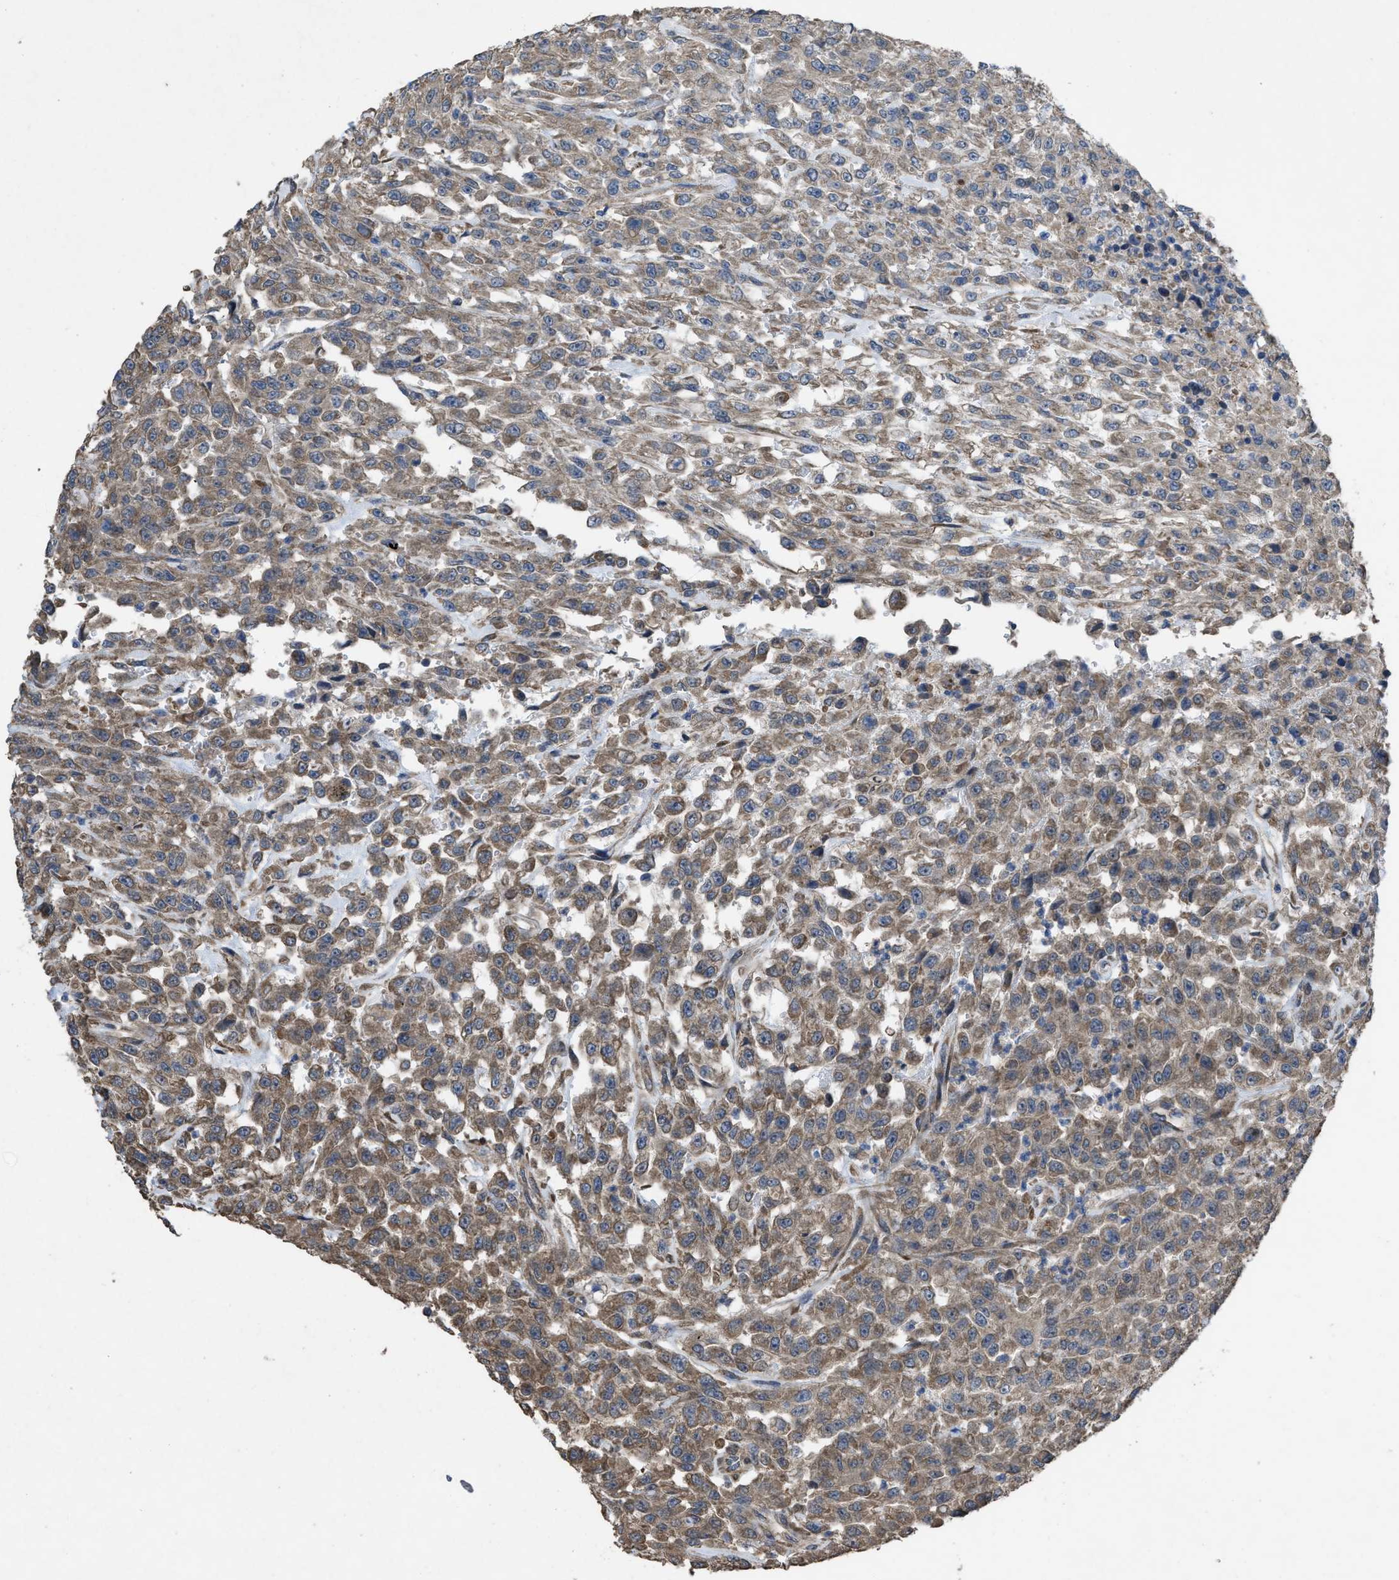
{"staining": {"intensity": "moderate", "quantity": ">75%", "location": "cytoplasmic/membranous"}, "tissue": "urothelial cancer", "cell_type": "Tumor cells", "image_type": "cancer", "snomed": [{"axis": "morphology", "description": "Urothelial carcinoma, High grade"}, {"axis": "topography", "description": "Urinary bladder"}], "caption": "Protein staining of urothelial carcinoma (high-grade) tissue exhibits moderate cytoplasmic/membranous staining in about >75% of tumor cells.", "gene": "ARL6", "patient": {"sex": "male", "age": 46}}